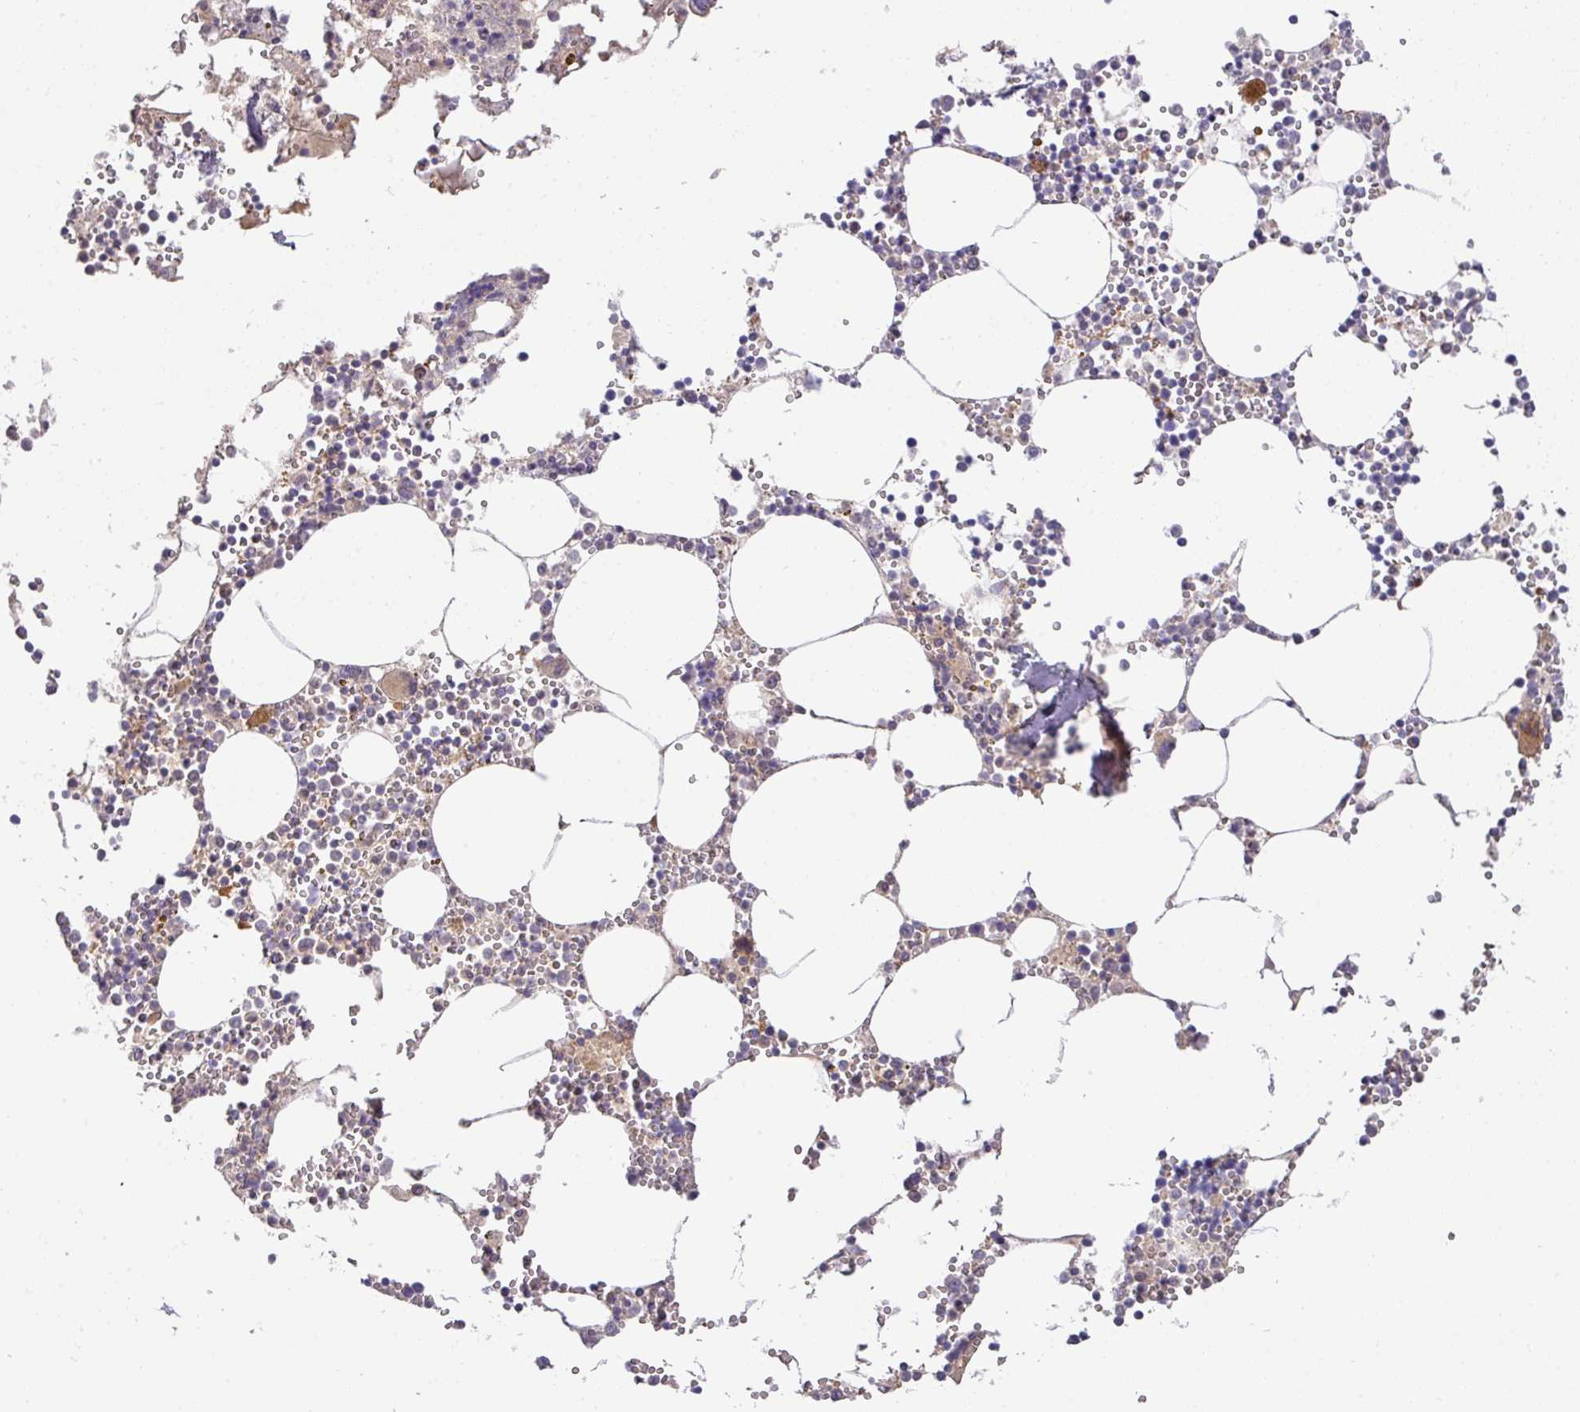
{"staining": {"intensity": "strong", "quantity": "<25%", "location": "cytoplasmic/membranous"}, "tissue": "bone marrow", "cell_type": "Hematopoietic cells", "image_type": "normal", "snomed": [{"axis": "morphology", "description": "Normal tissue, NOS"}, {"axis": "topography", "description": "Bone marrow"}], "caption": "Brown immunohistochemical staining in normal bone marrow exhibits strong cytoplasmic/membranous expression in approximately <25% of hematopoietic cells. The staining was performed using DAB (3,3'-diaminobenzidine) to visualize the protein expression in brown, while the nuclei were stained in blue with hematoxylin (Magnification: 20x).", "gene": "GCNT7", "patient": {"sex": "male", "age": 54}}